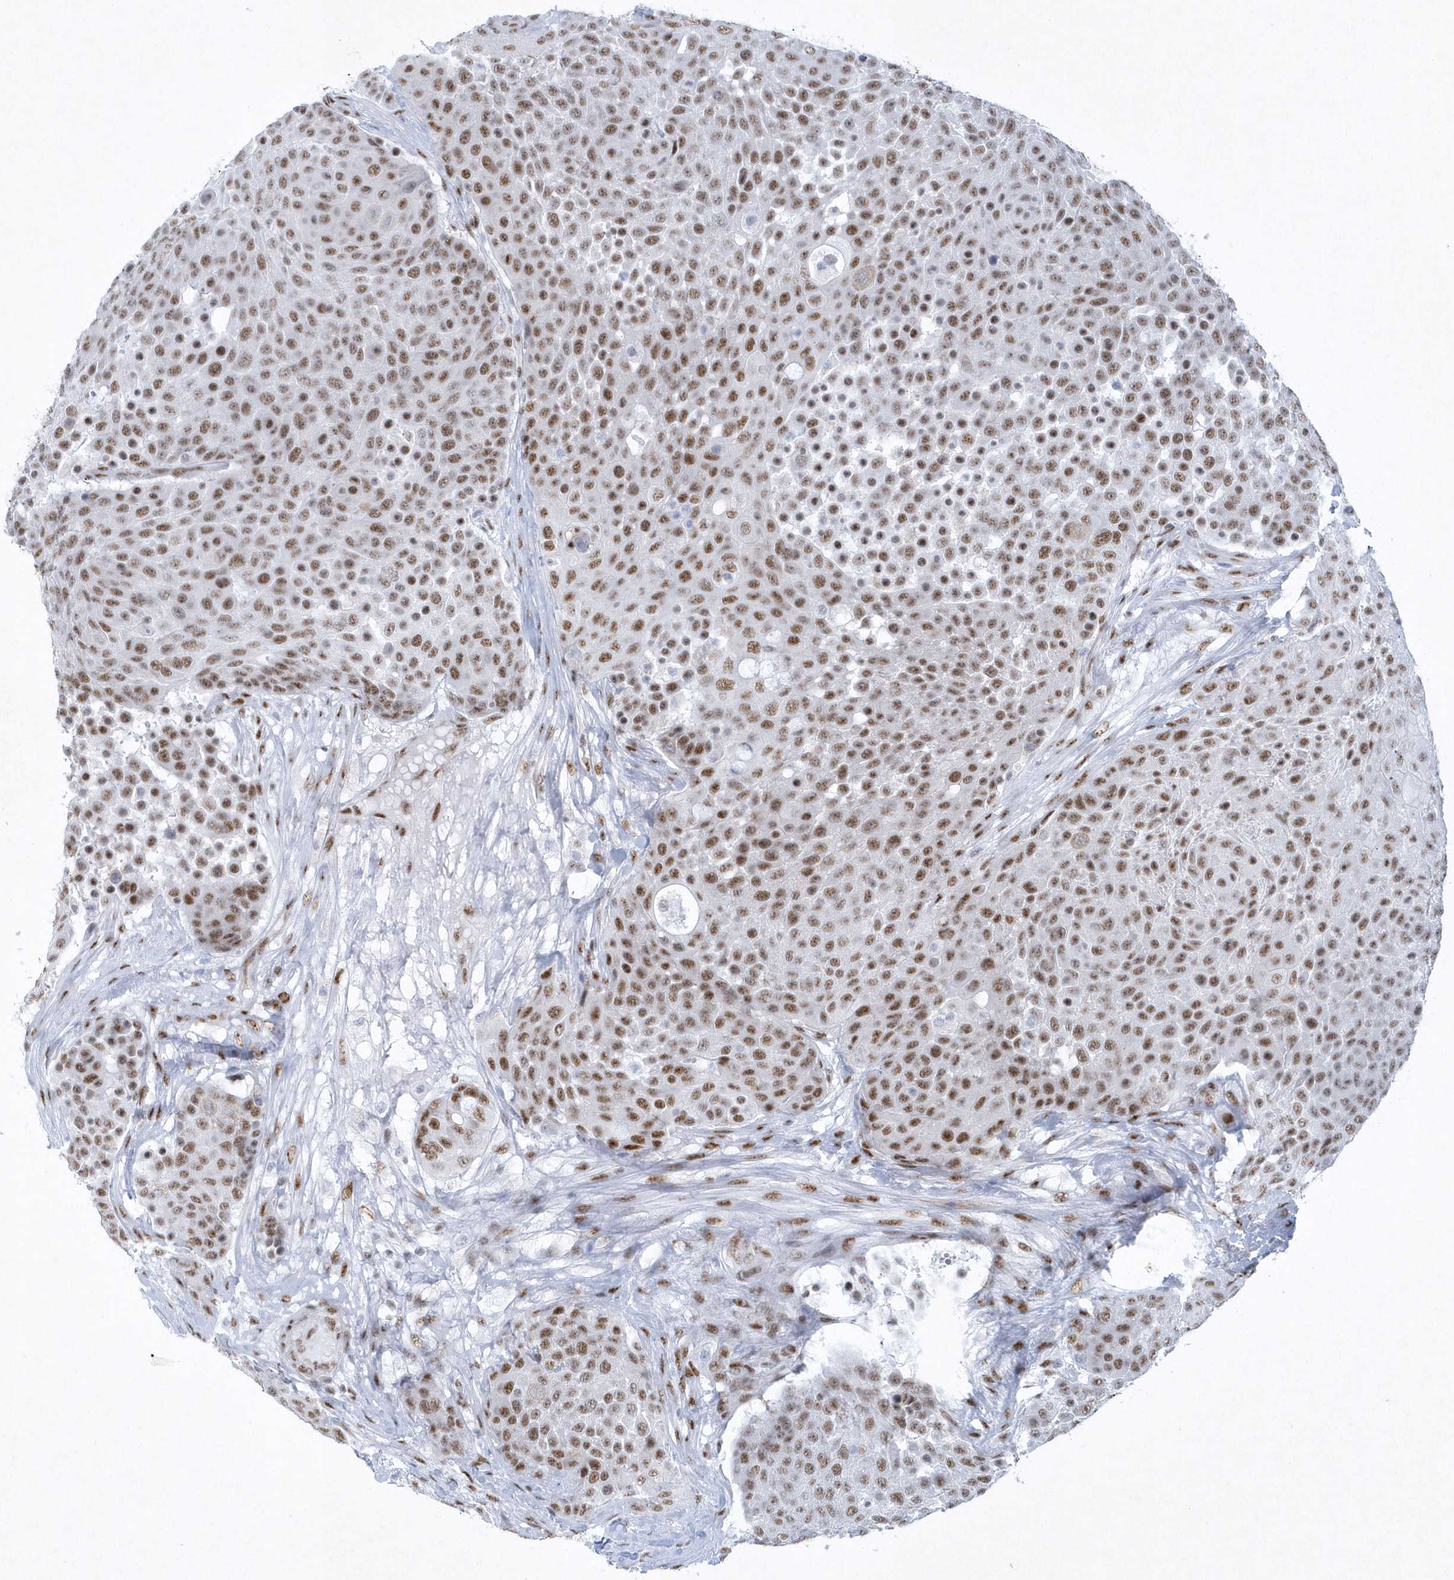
{"staining": {"intensity": "moderate", "quantity": ">75%", "location": "nuclear"}, "tissue": "urothelial cancer", "cell_type": "Tumor cells", "image_type": "cancer", "snomed": [{"axis": "morphology", "description": "Urothelial carcinoma, High grade"}, {"axis": "topography", "description": "Urinary bladder"}], "caption": "A high-resolution image shows IHC staining of urothelial cancer, which exhibits moderate nuclear staining in approximately >75% of tumor cells.", "gene": "DCLRE1A", "patient": {"sex": "female", "age": 63}}